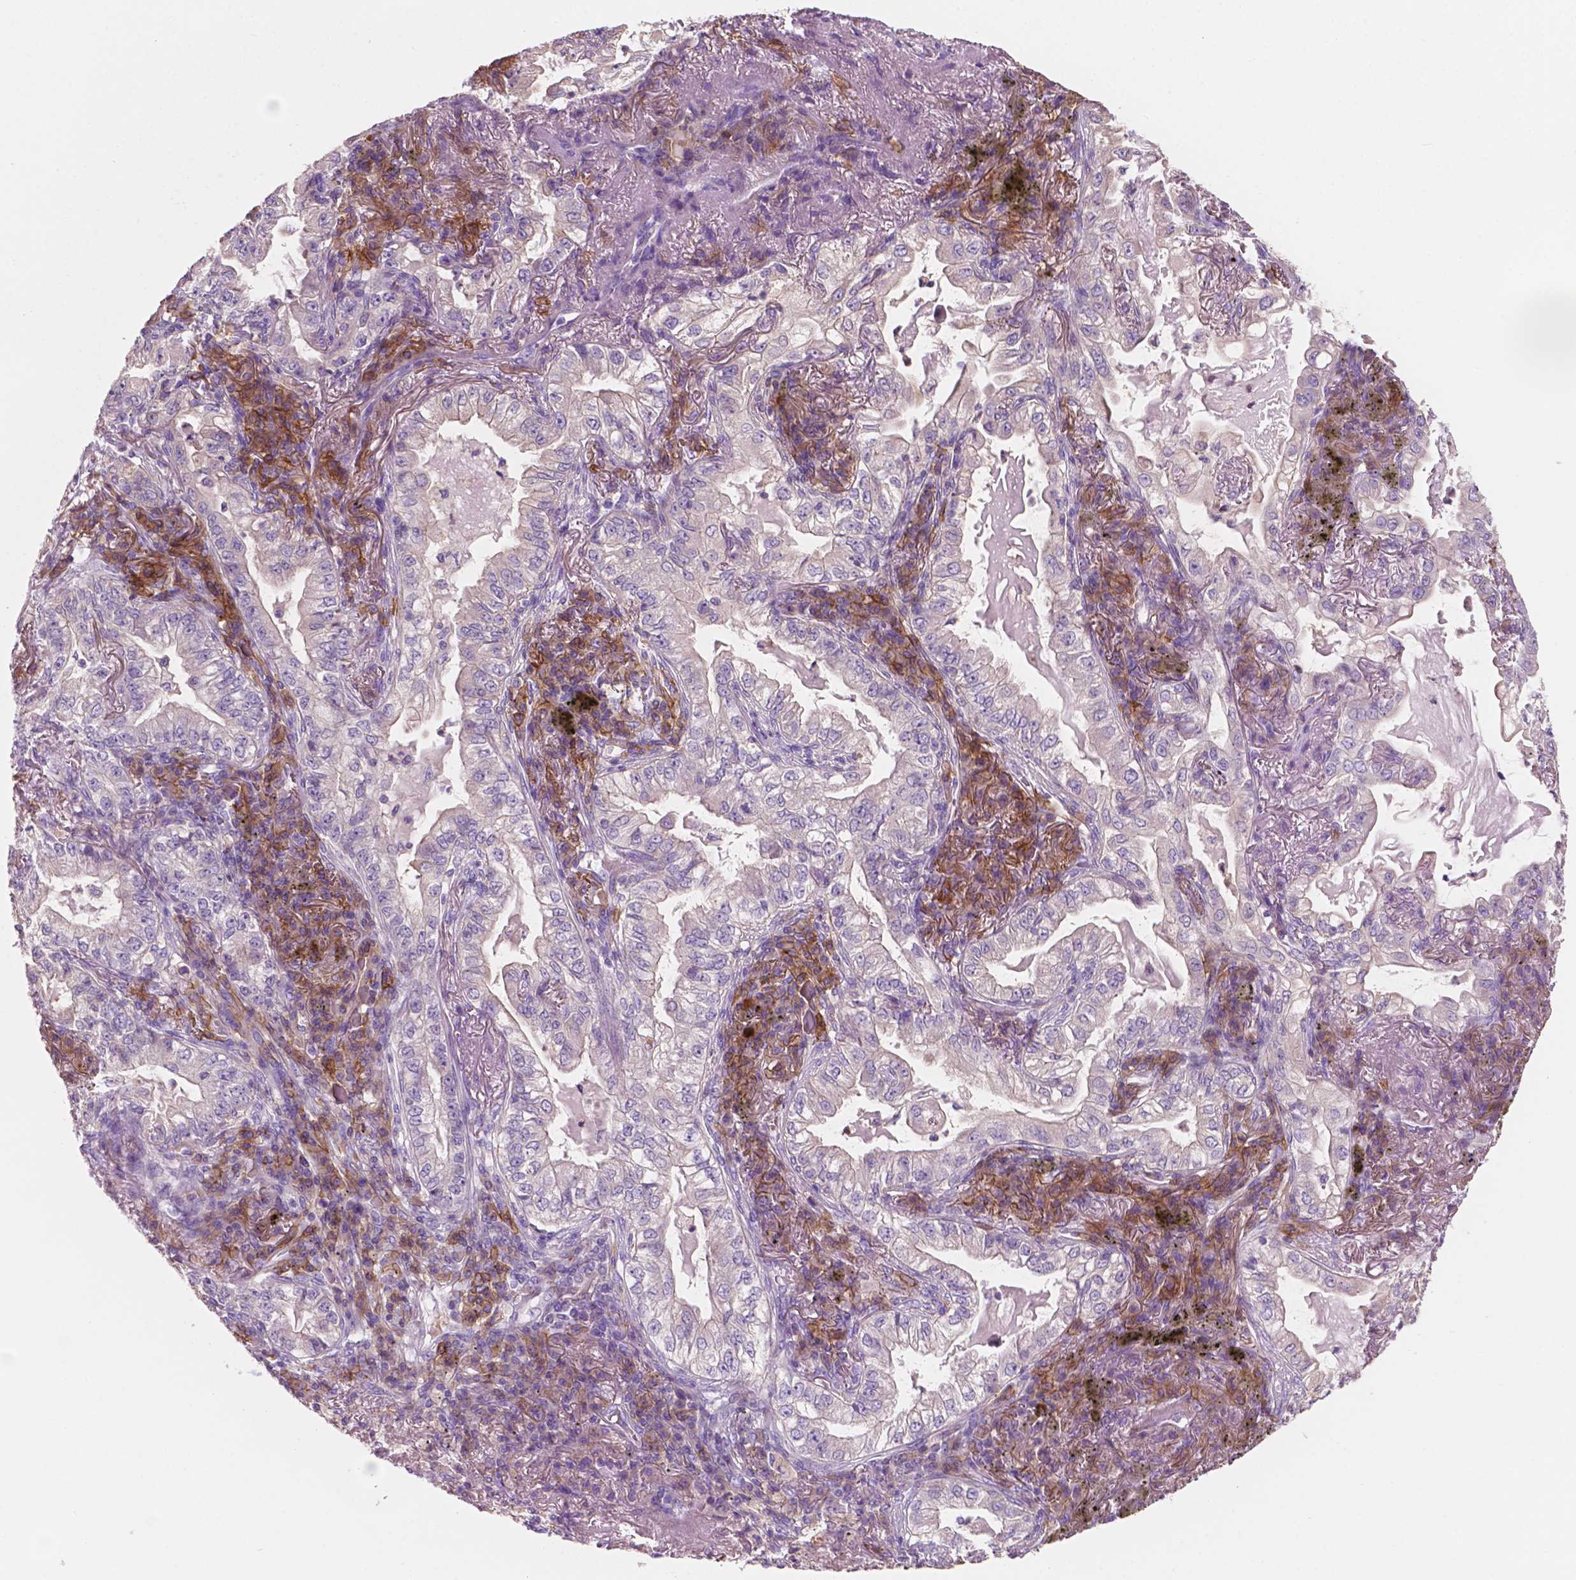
{"staining": {"intensity": "negative", "quantity": "none", "location": "none"}, "tissue": "lung cancer", "cell_type": "Tumor cells", "image_type": "cancer", "snomed": [{"axis": "morphology", "description": "Adenocarcinoma, NOS"}, {"axis": "topography", "description": "Lung"}], "caption": "Tumor cells are negative for protein expression in human adenocarcinoma (lung).", "gene": "SEMA4A", "patient": {"sex": "female", "age": 73}}